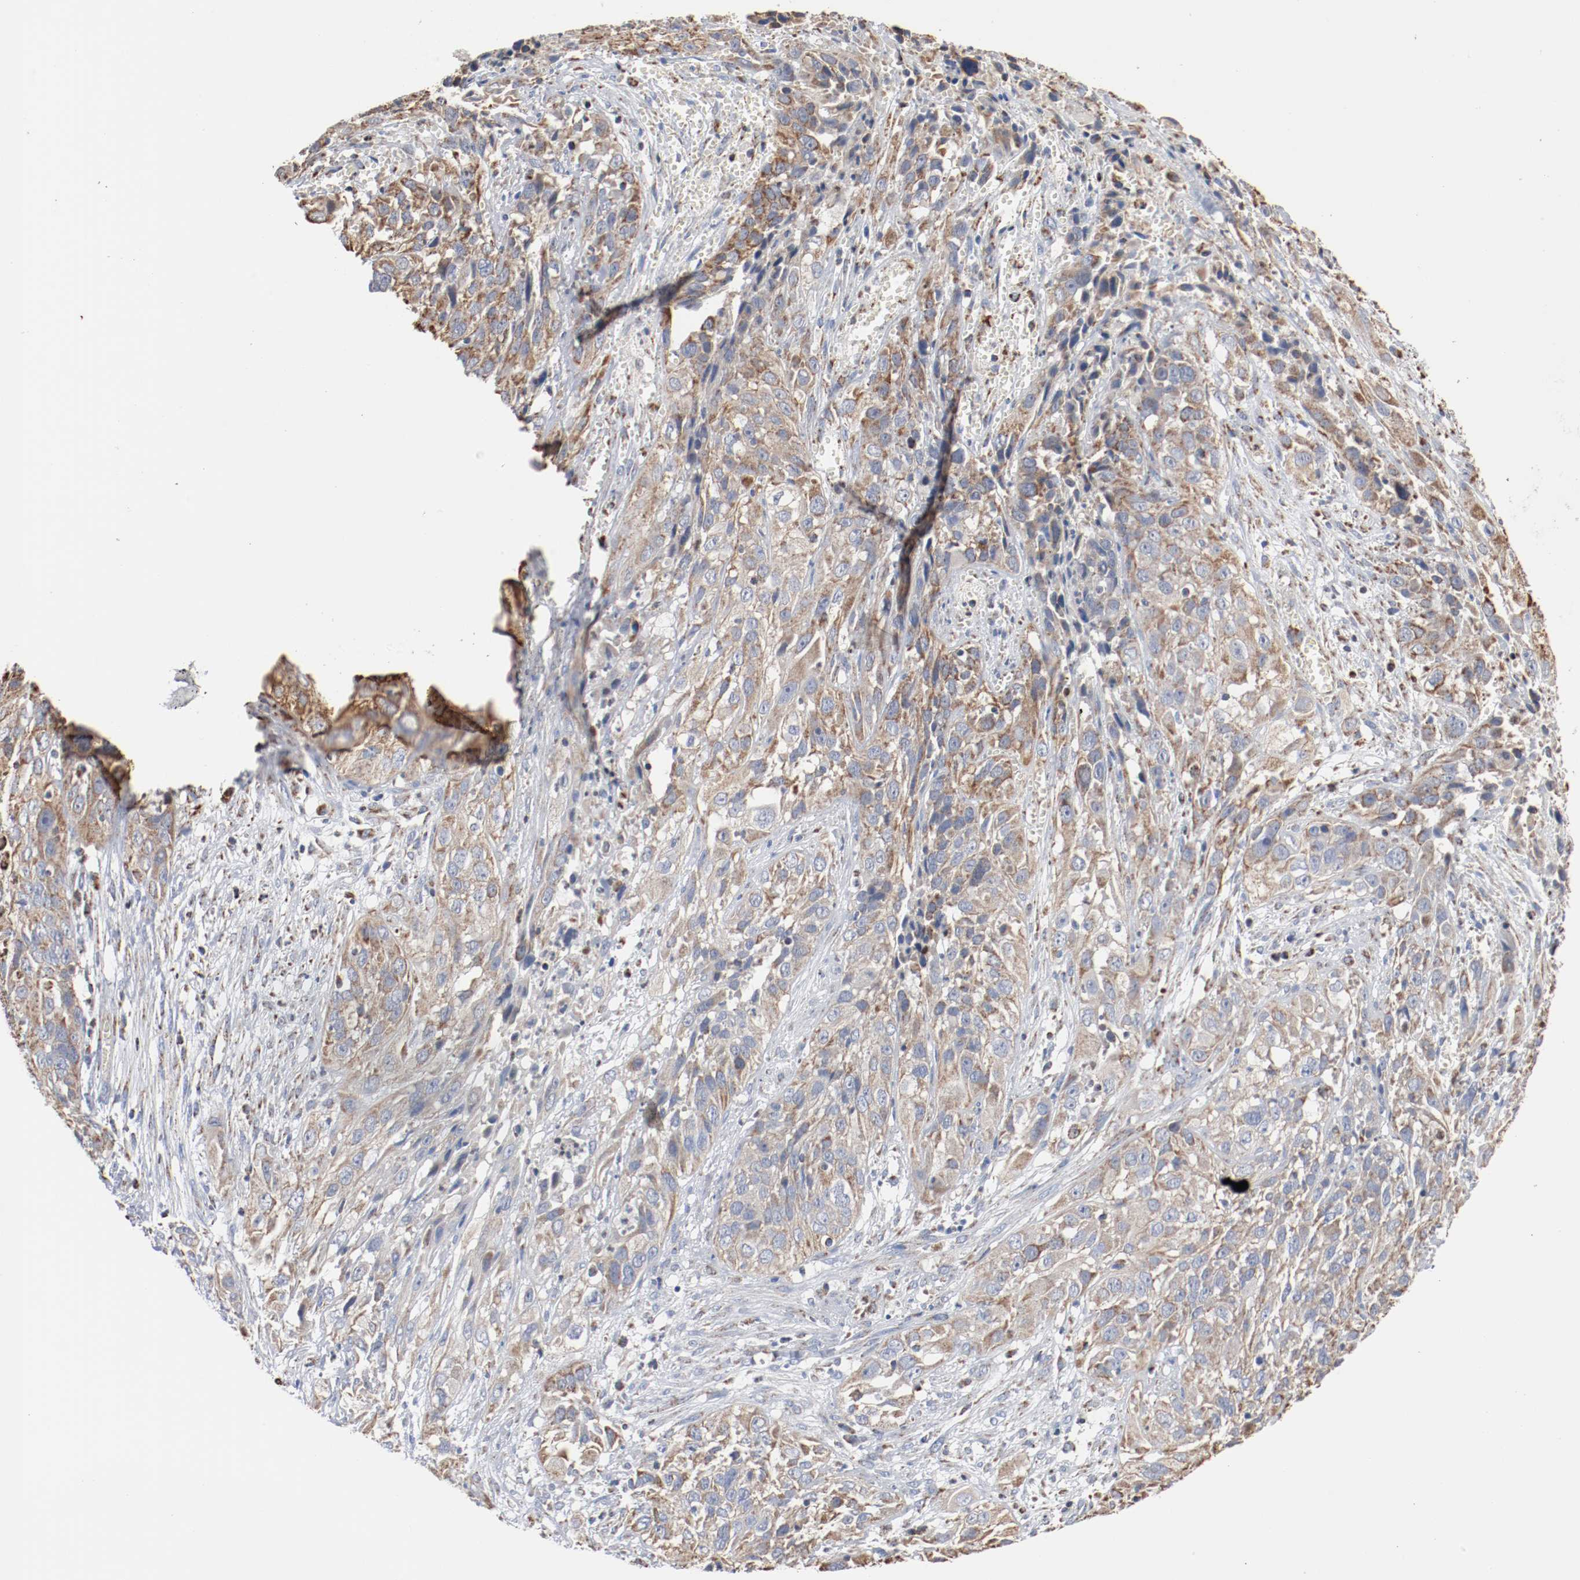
{"staining": {"intensity": "weak", "quantity": "25%-75%", "location": "cytoplasmic/membranous"}, "tissue": "cervical cancer", "cell_type": "Tumor cells", "image_type": "cancer", "snomed": [{"axis": "morphology", "description": "Squamous cell carcinoma, NOS"}, {"axis": "topography", "description": "Cervix"}], "caption": "Immunohistochemistry (IHC) staining of cervical cancer (squamous cell carcinoma), which shows low levels of weak cytoplasmic/membranous expression in about 25%-75% of tumor cells indicating weak cytoplasmic/membranous protein positivity. The staining was performed using DAB (3,3'-diaminobenzidine) (brown) for protein detection and nuclei were counterstained in hematoxylin (blue).", "gene": "NDUFS4", "patient": {"sex": "female", "age": 32}}